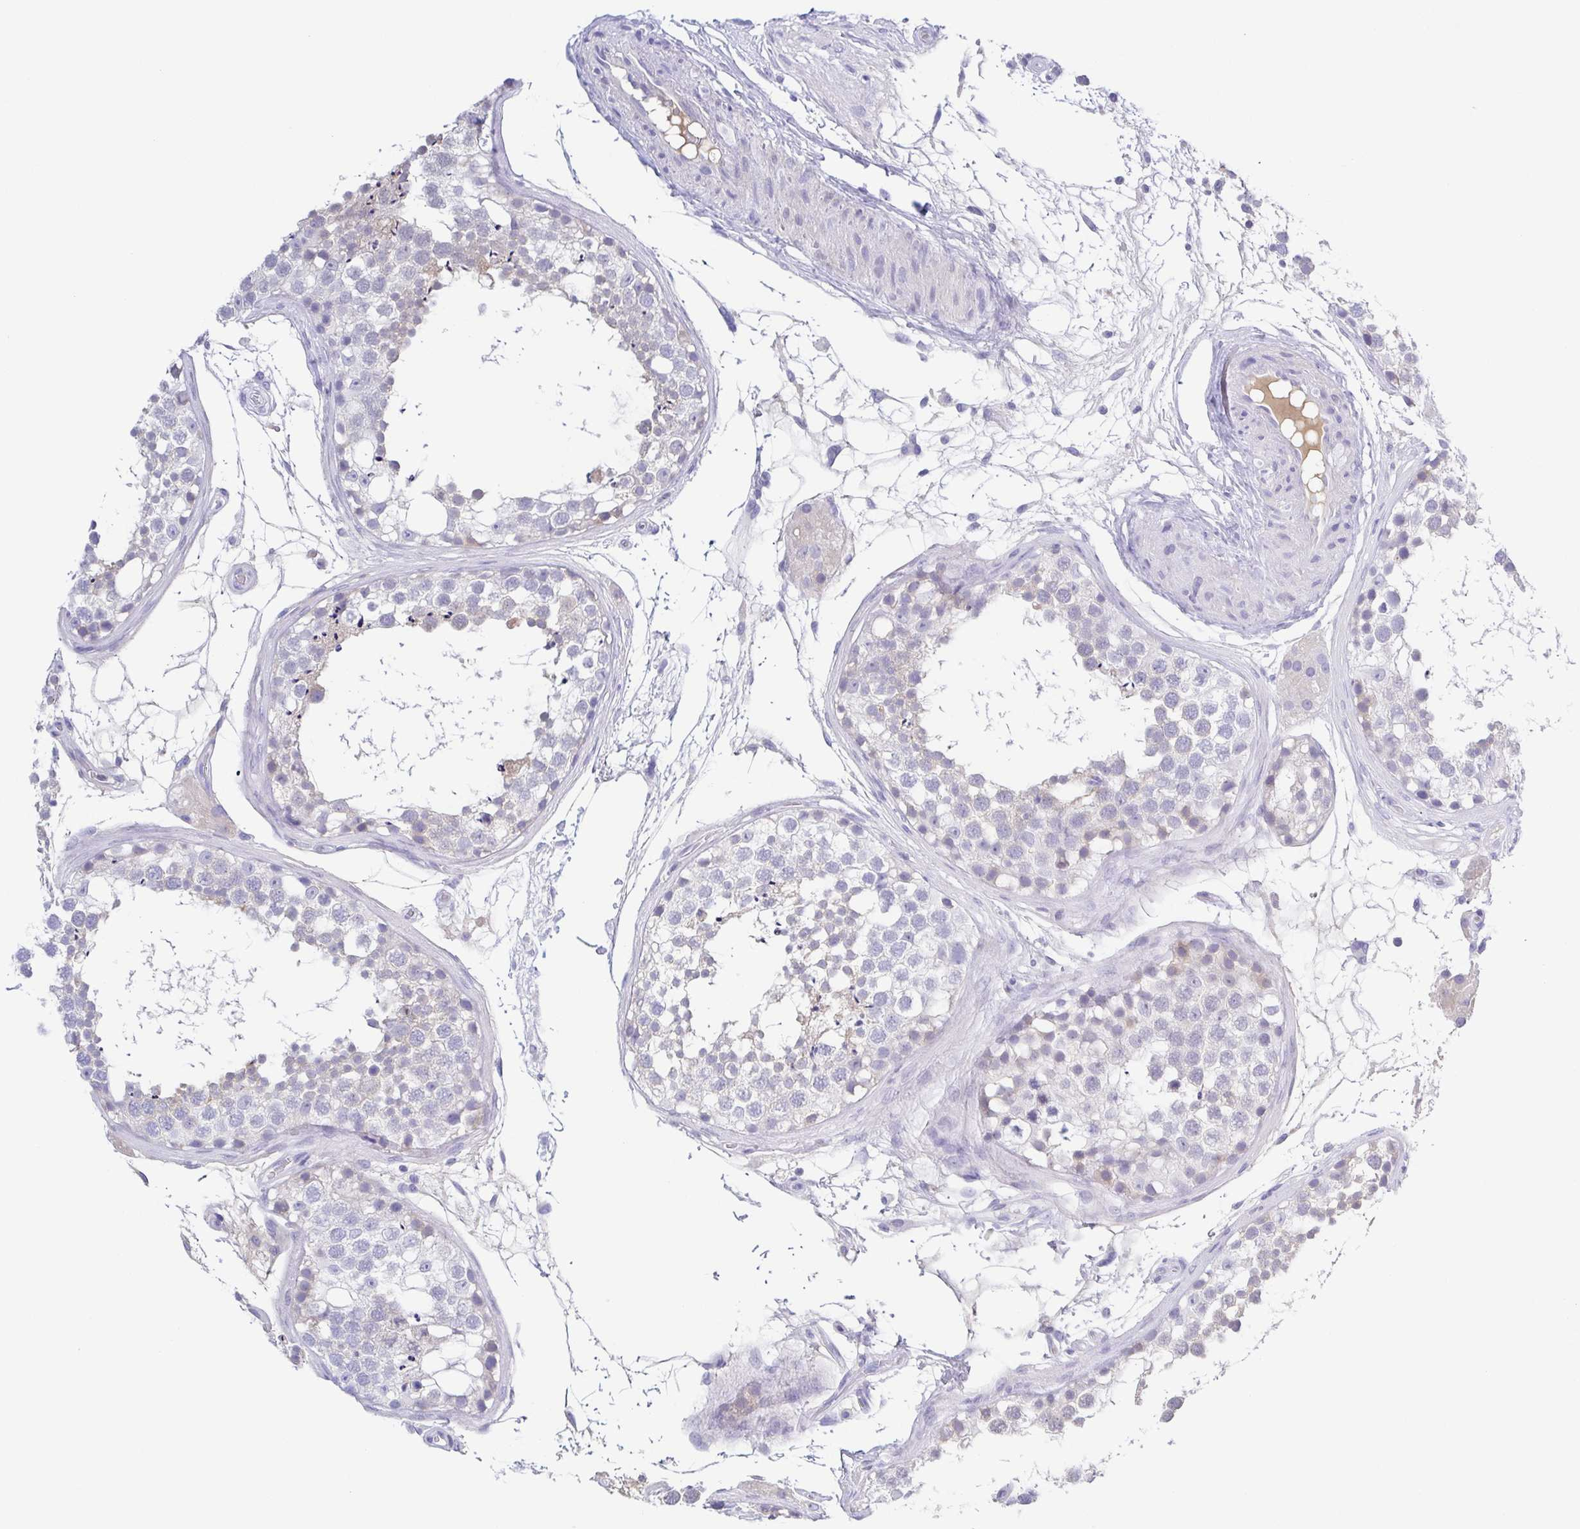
{"staining": {"intensity": "negative", "quantity": "none", "location": "none"}, "tissue": "testis", "cell_type": "Cells in seminiferous ducts", "image_type": "normal", "snomed": [{"axis": "morphology", "description": "Normal tissue, NOS"}, {"axis": "morphology", "description": "Seminoma, NOS"}, {"axis": "topography", "description": "Testis"}], "caption": "High power microscopy micrograph of an immunohistochemistry (IHC) photomicrograph of unremarkable testis, revealing no significant staining in cells in seminiferous ducts.", "gene": "A1BG", "patient": {"sex": "male", "age": 65}}